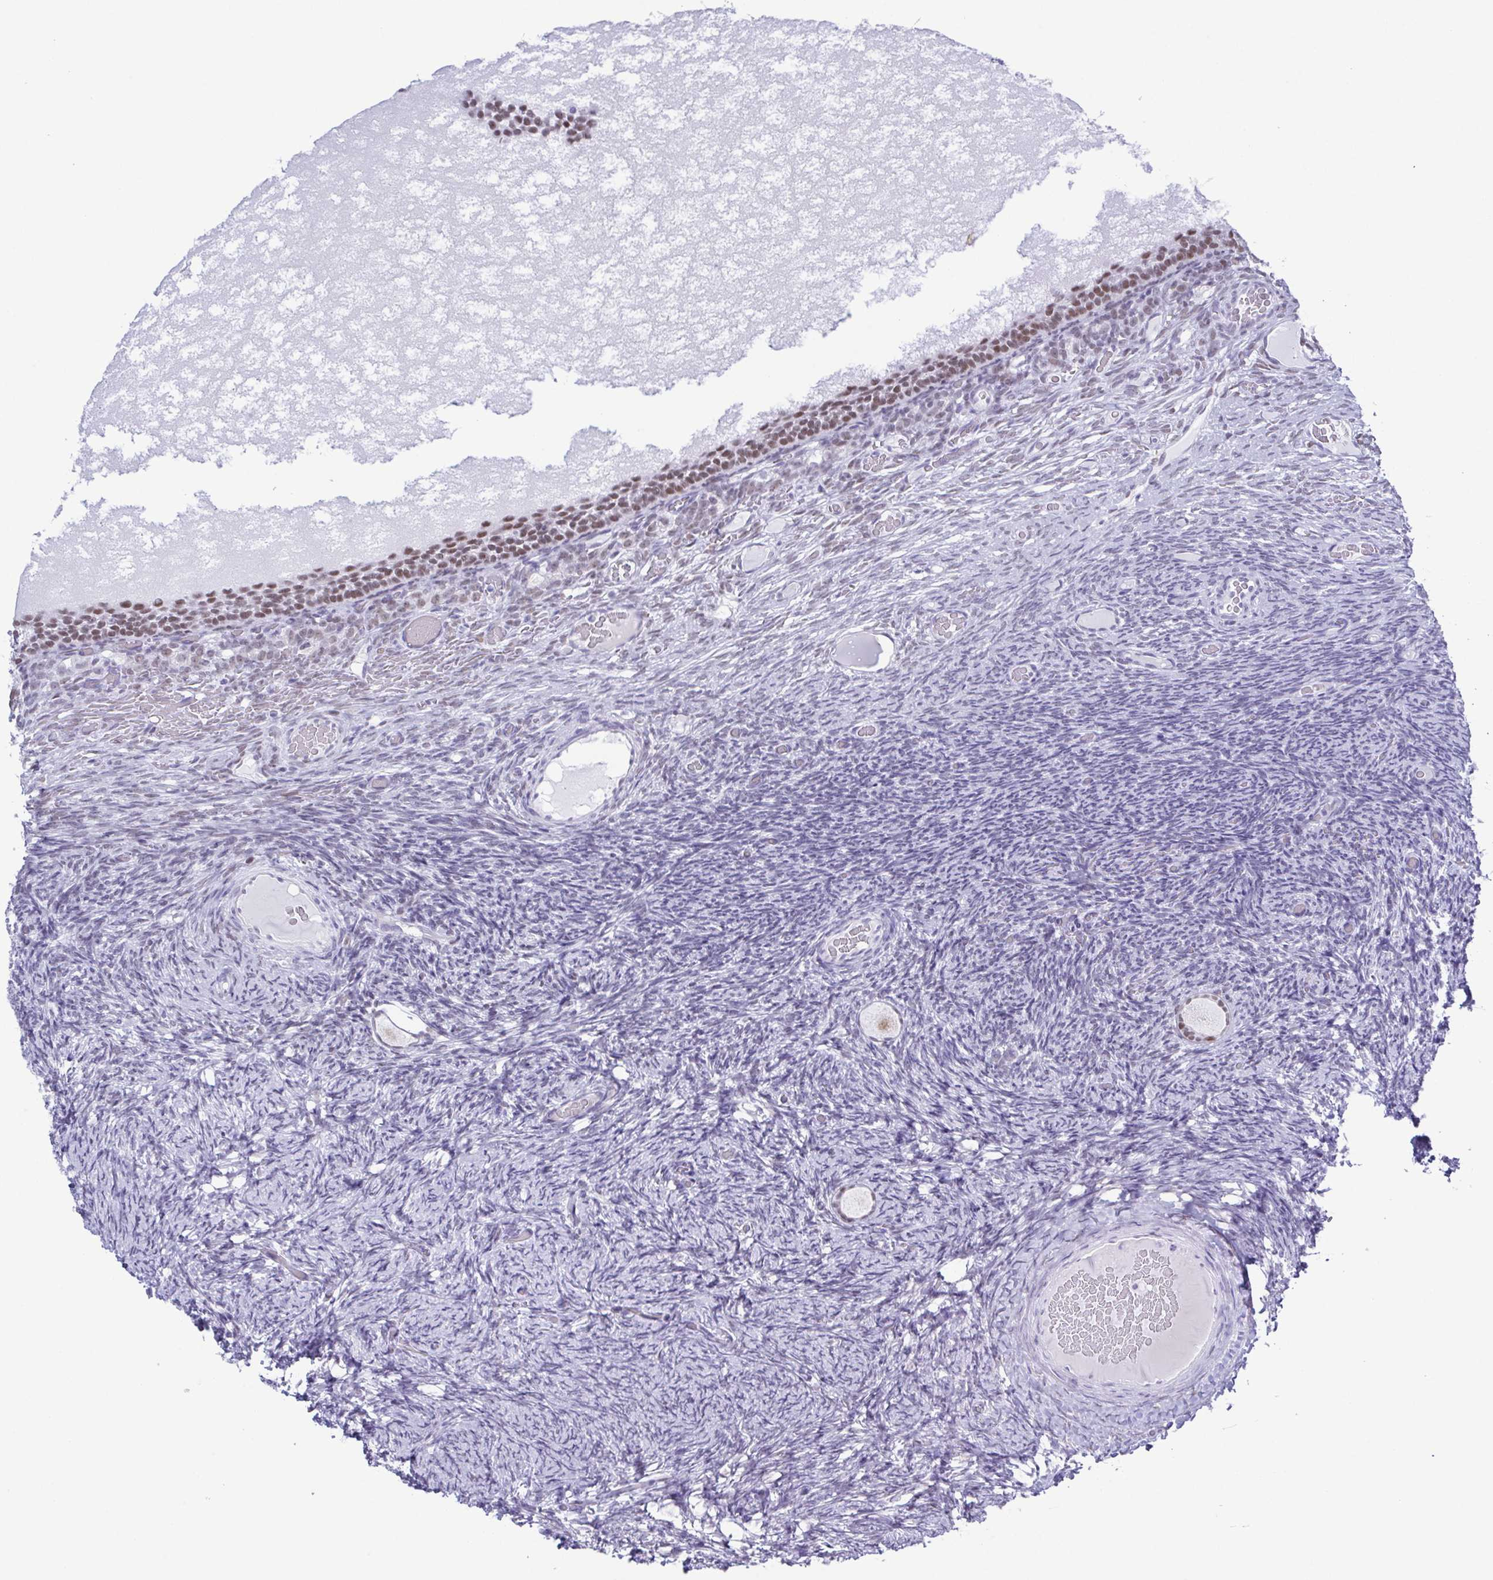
{"staining": {"intensity": "weak", "quantity": "25%-75%", "location": "nuclear"}, "tissue": "ovary", "cell_type": "Follicle cells", "image_type": "normal", "snomed": [{"axis": "morphology", "description": "Normal tissue, NOS"}, {"axis": "topography", "description": "Ovary"}], "caption": "About 25%-75% of follicle cells in unremarkable human ovary demonstrate weak nuclear protein positivity as visualized by brown immunohistochemical staining.", "gene": "SUGP2", "patient": {"sex": "female", "age": 34}}